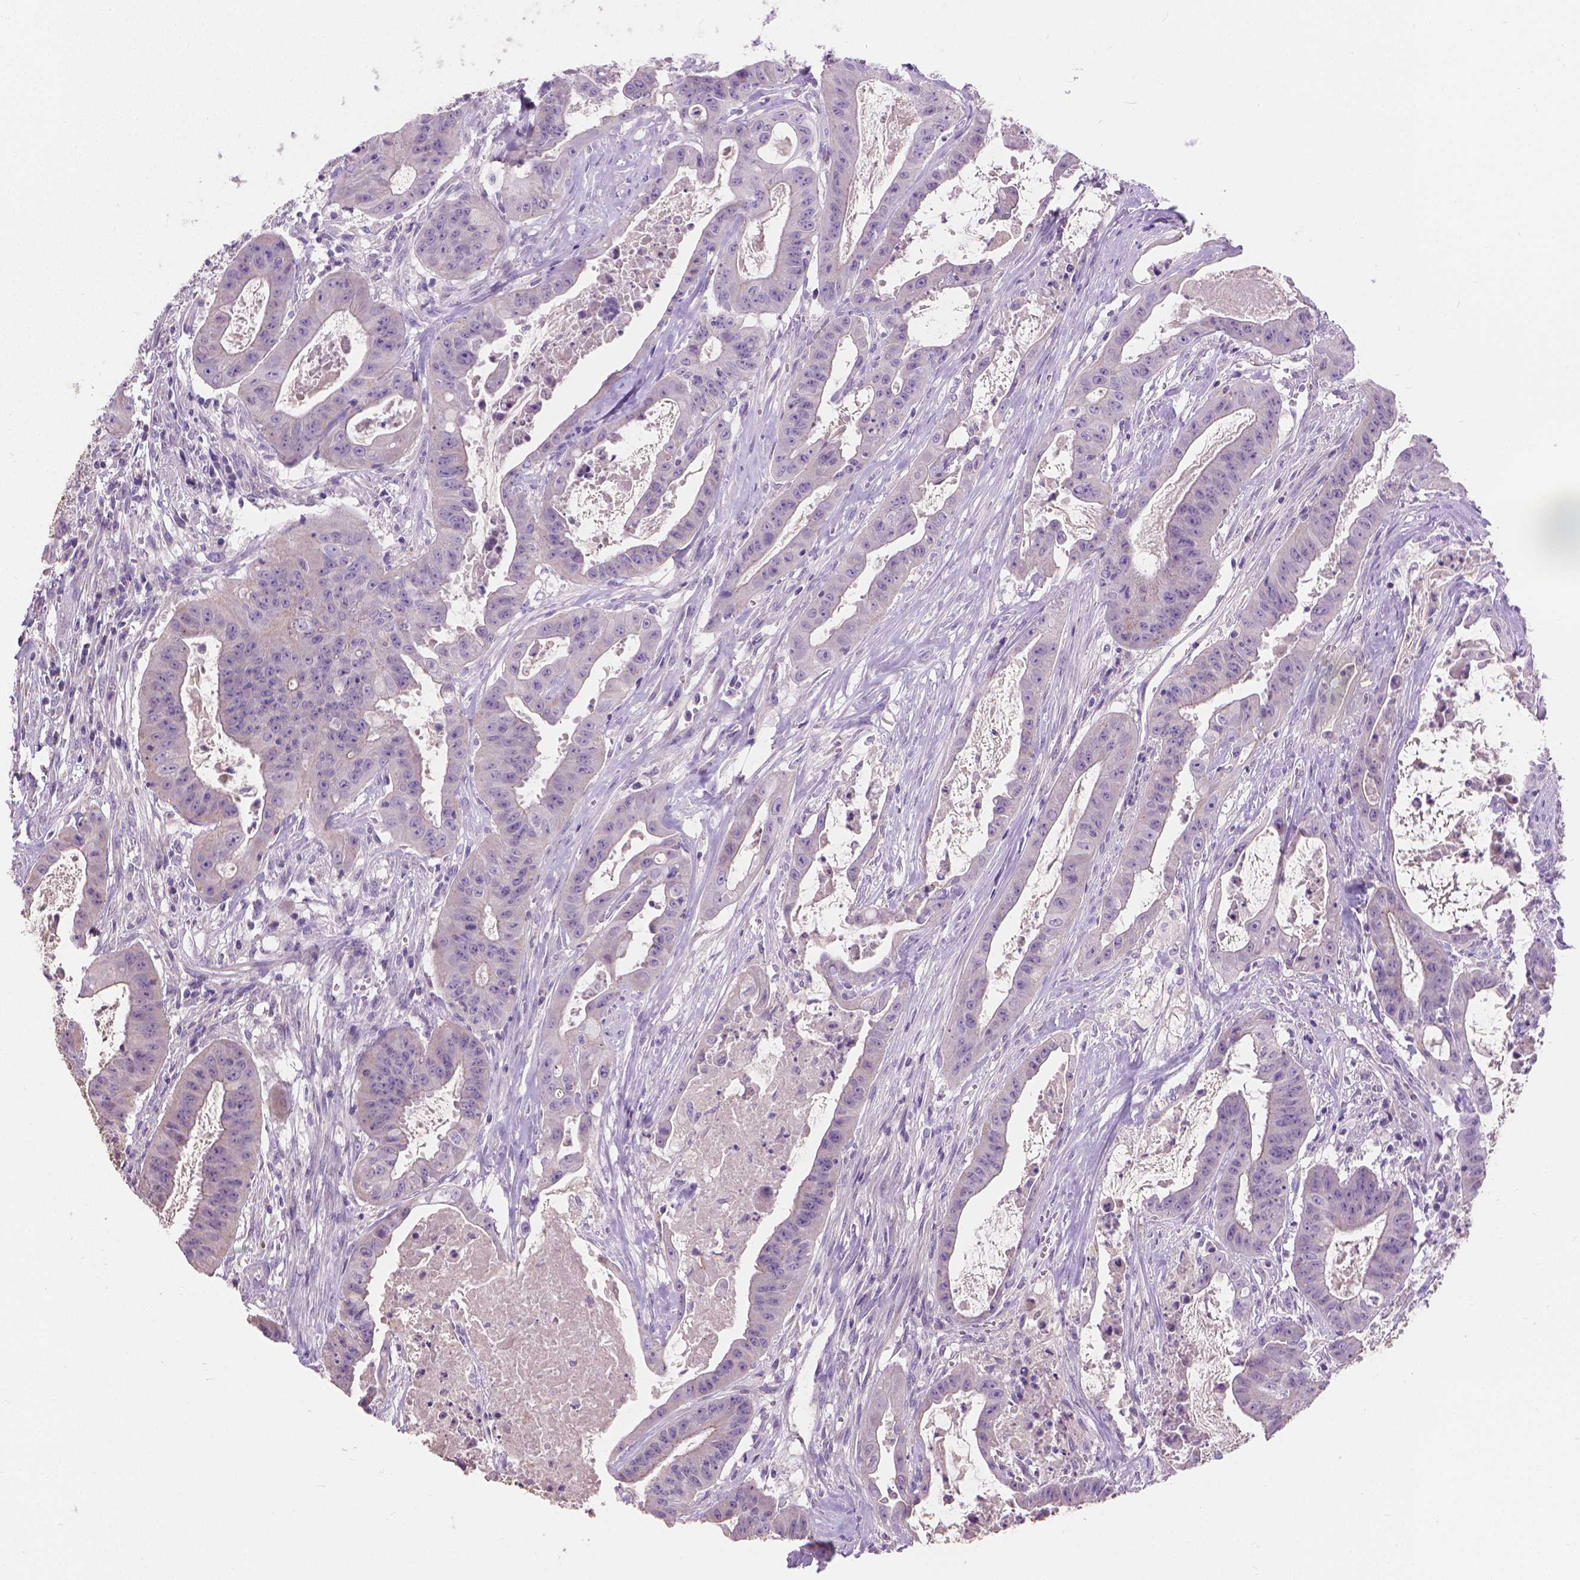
{"staining": {"intensity": "negative", "quantity": "none", "location": "none"}, "tissue": "colorectal cancer", "cell_type": "Tumor cells", "image_type": "cancer", "snomed": [{"axis": "morphology", "description": "Adenocarcinoma, NOS"}, {"axis": "topography", "description": "Colon"}], "caption": "Colorectal cancer stained for a protein using immunohistochemistry (IHC) exhibits no staining tumor cells.", "gene": "CABCOCO1", "patient": {"sex": "male", "age": 33}}